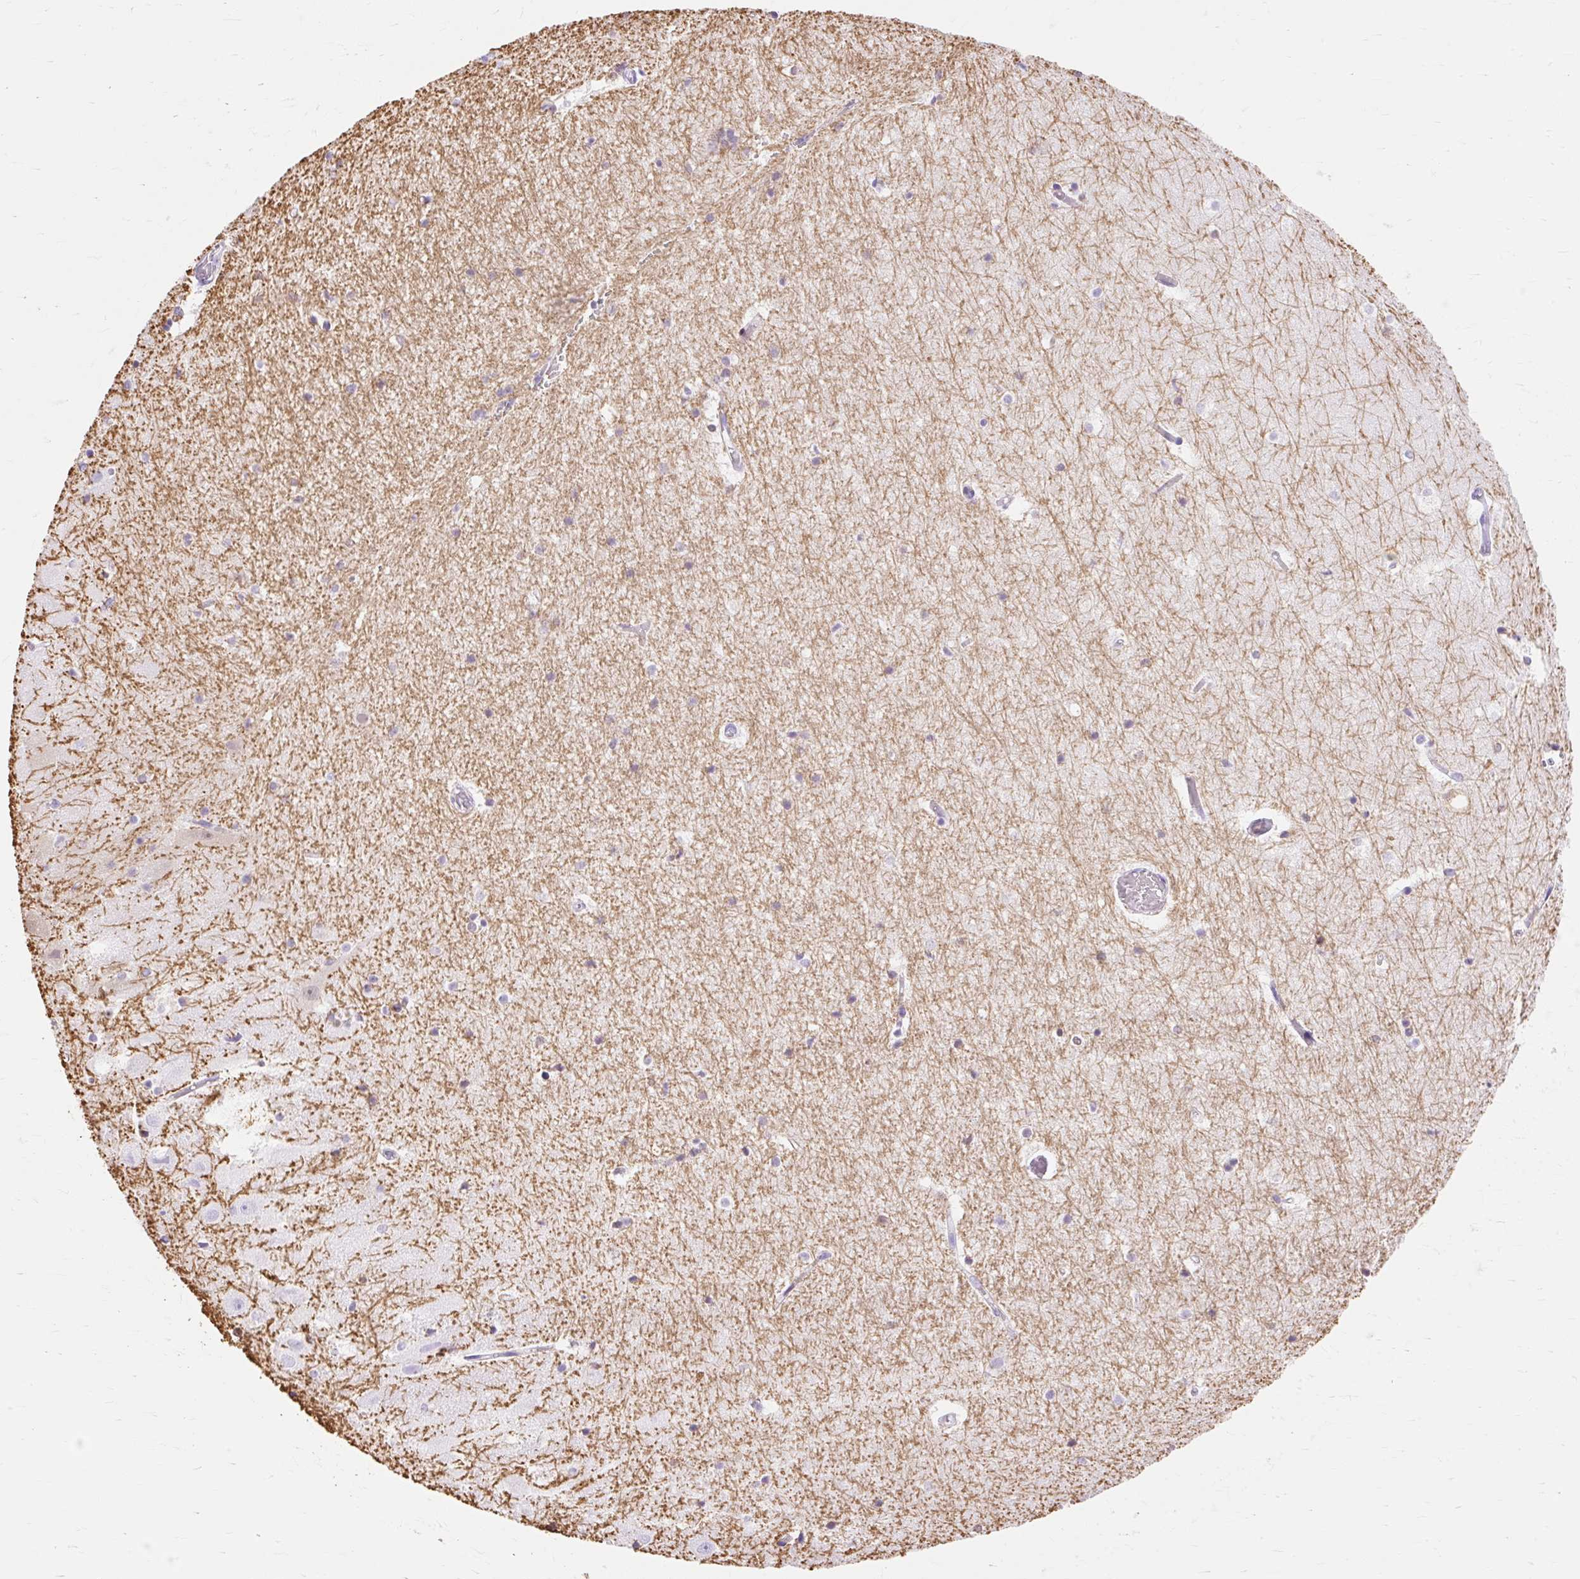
{"staining": {"intensity": "moderate", "quantity": "<25%", "location": "nuclear"}, "tissue": "hippocampus", "cell_type": "Glial cells", "image_type": "normal", "snomed": [{"axis": "morphology", "description": "Normal tissue, NOS"}, {"axis": "topography", "description": "Hippocampus"}], "caption": "Immunohistochemistry of normal hippocampus reveals low levels of moderate nuclear expression in about <25% of glial cells.", "gene": "MBP", "patient": {"sex": "female", "age": 52}}